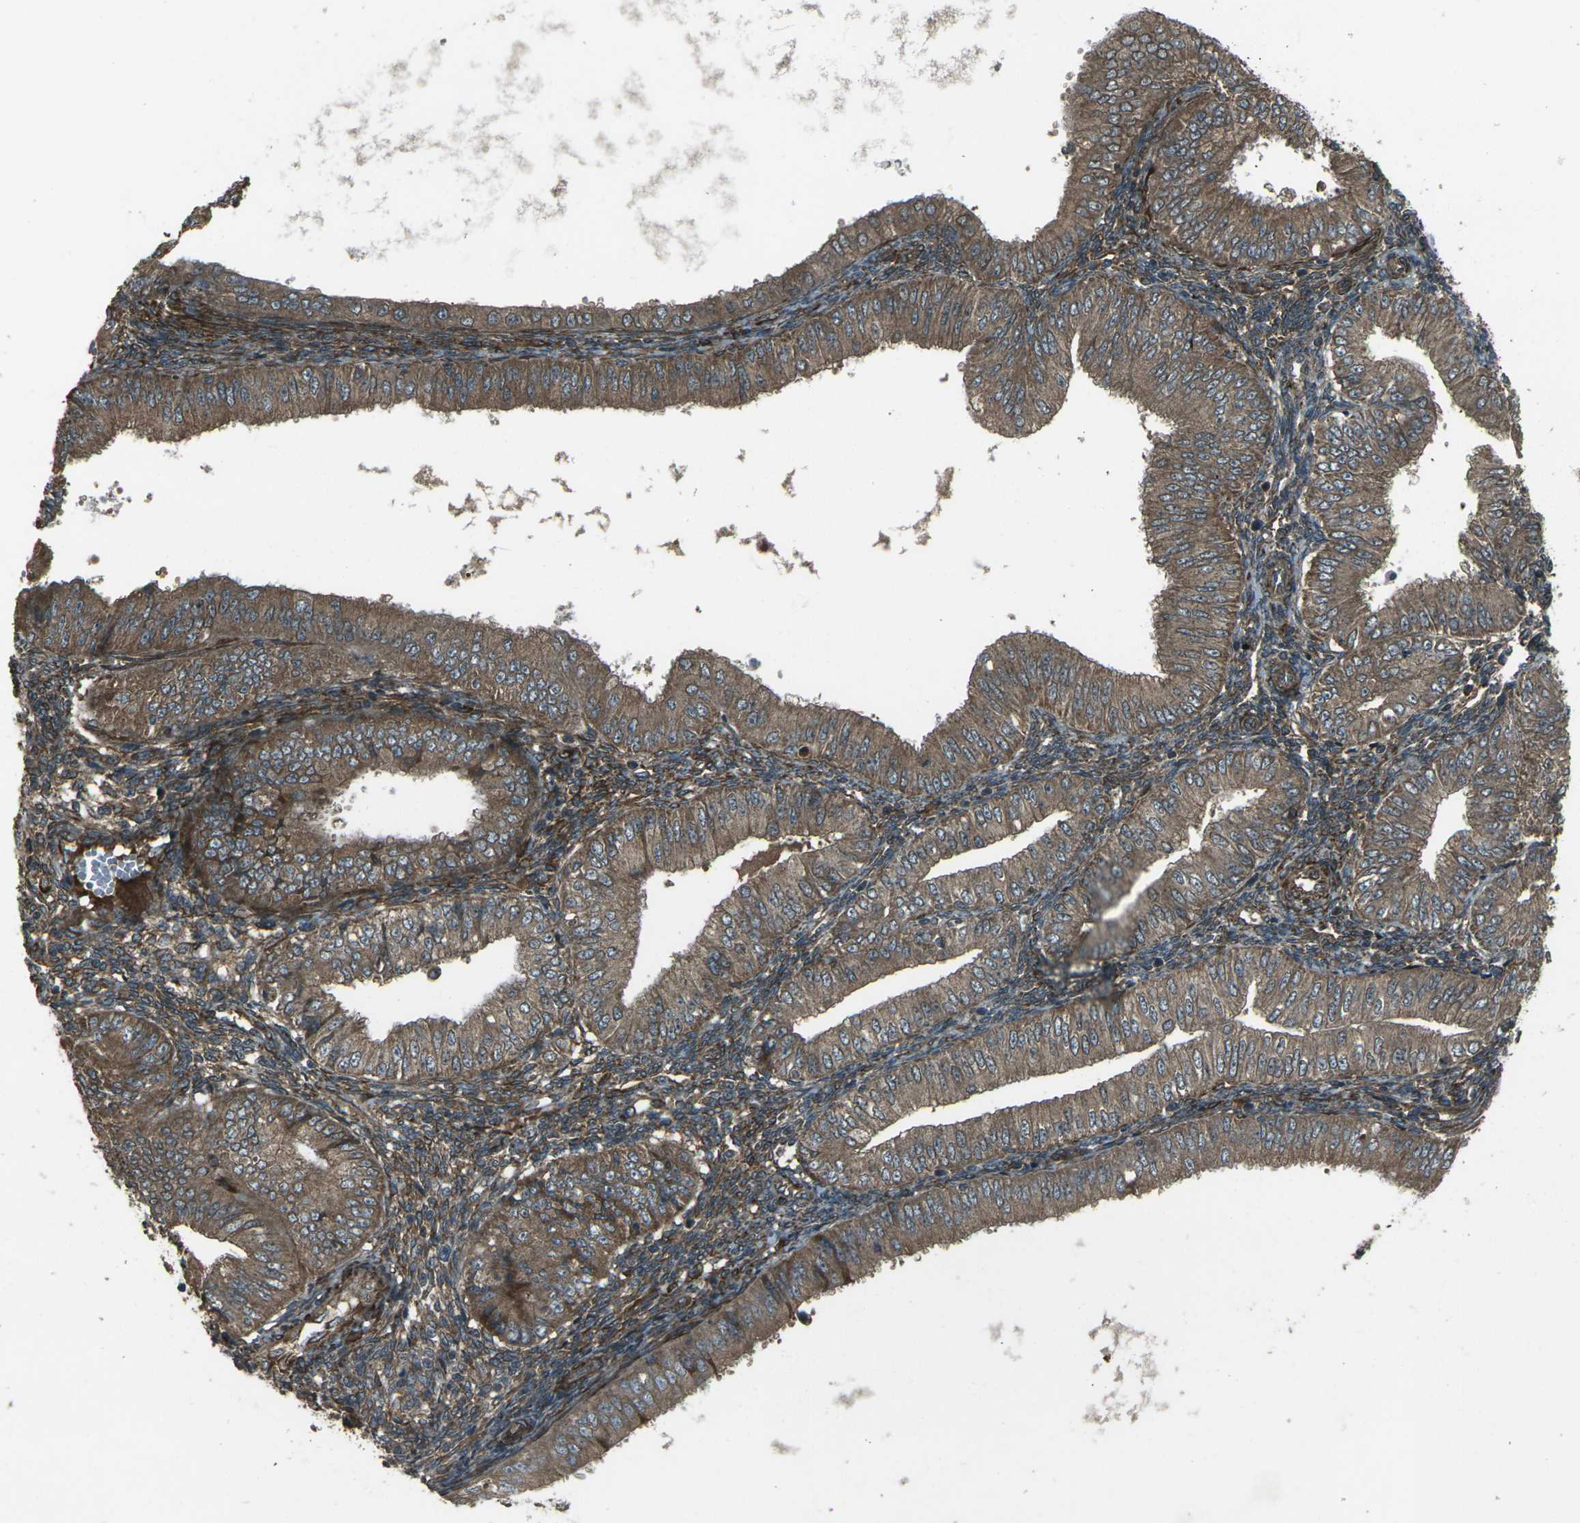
{"staining": {"intensity": "moderate", "quantity": ">75%", "location": "cytoplasmic/membranous"}, "tissue": "endometrial cancer", "cell_type": "Tumor cells", "image_type": "cancer", "snomed": [{"axis": "morphology", "description": "Normal tissue, NOS"}, {"axis": "morphology", "description": "Adenocarcinoma, NOS"}, {"axis": "topography", "description": "Endometrium"}], "caption": "Tumor cells show moderate cytoplasmic/membranous positivity in about >75% of cells in endometrial cancer.", "gene": "LSMEM1", "patient": {"sex": "female", "age": 53}}